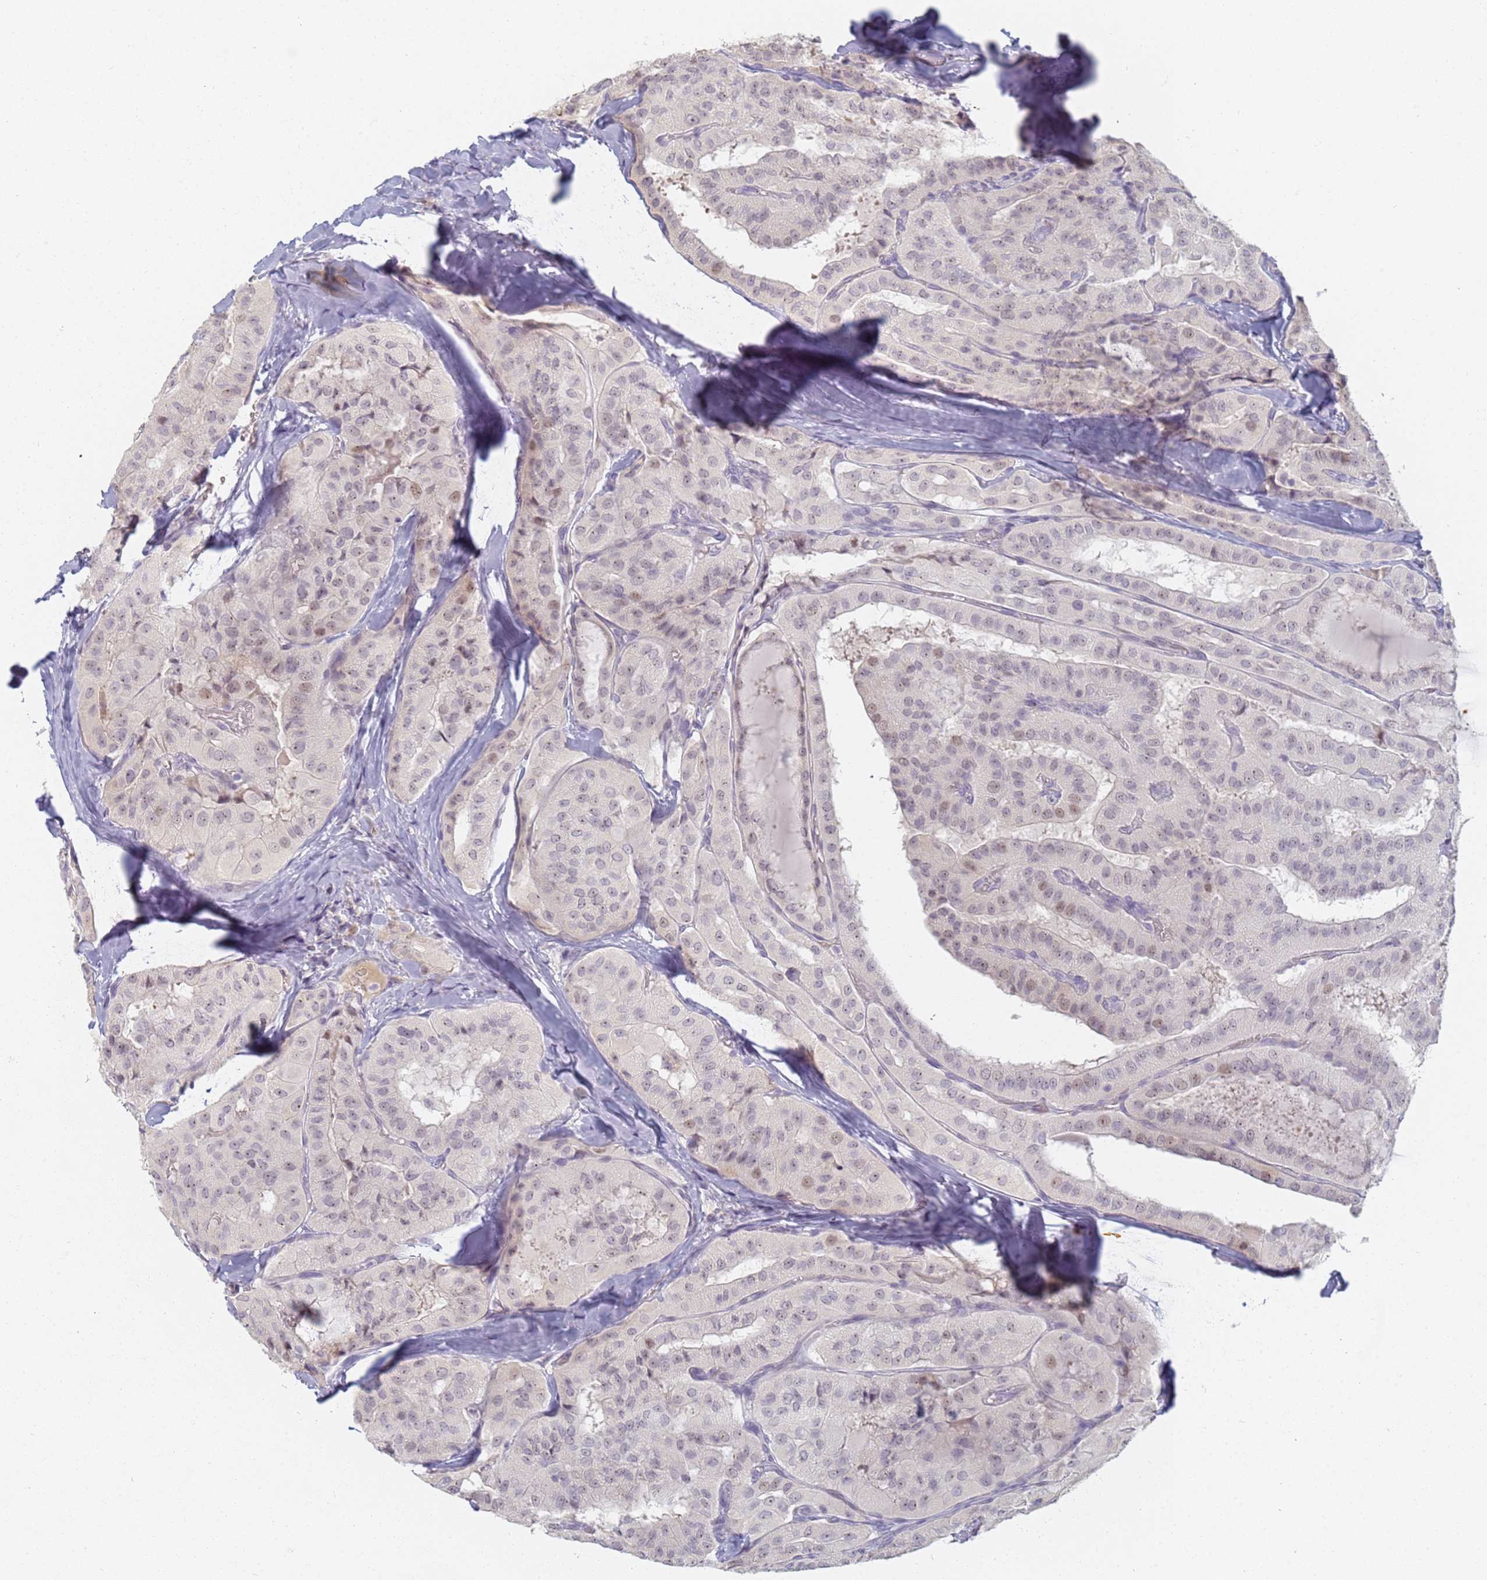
{"staining": {"intensity": "weak", "quantity": "<25%", "location": "nuclear"}, "tissue": "thyroid cancer", "cell_type": "Tumor cells", "image_type": "cancer", "snomed": [{"axis": "morphology", "description": "Normal tissue, NOS"}, {"axis": "morphology", "description": "Papillary adenocarcinoma, NOS"}, {"axis": "topography", "description": "Thyroid gland"}], "caption": "Thyroid papillary adenocarcinoma was stained to show a protein in brown. There is no significant staining in tumor cells.", "gene": "SLC38A9", "patient": {"sex": "female", "age": 59}}